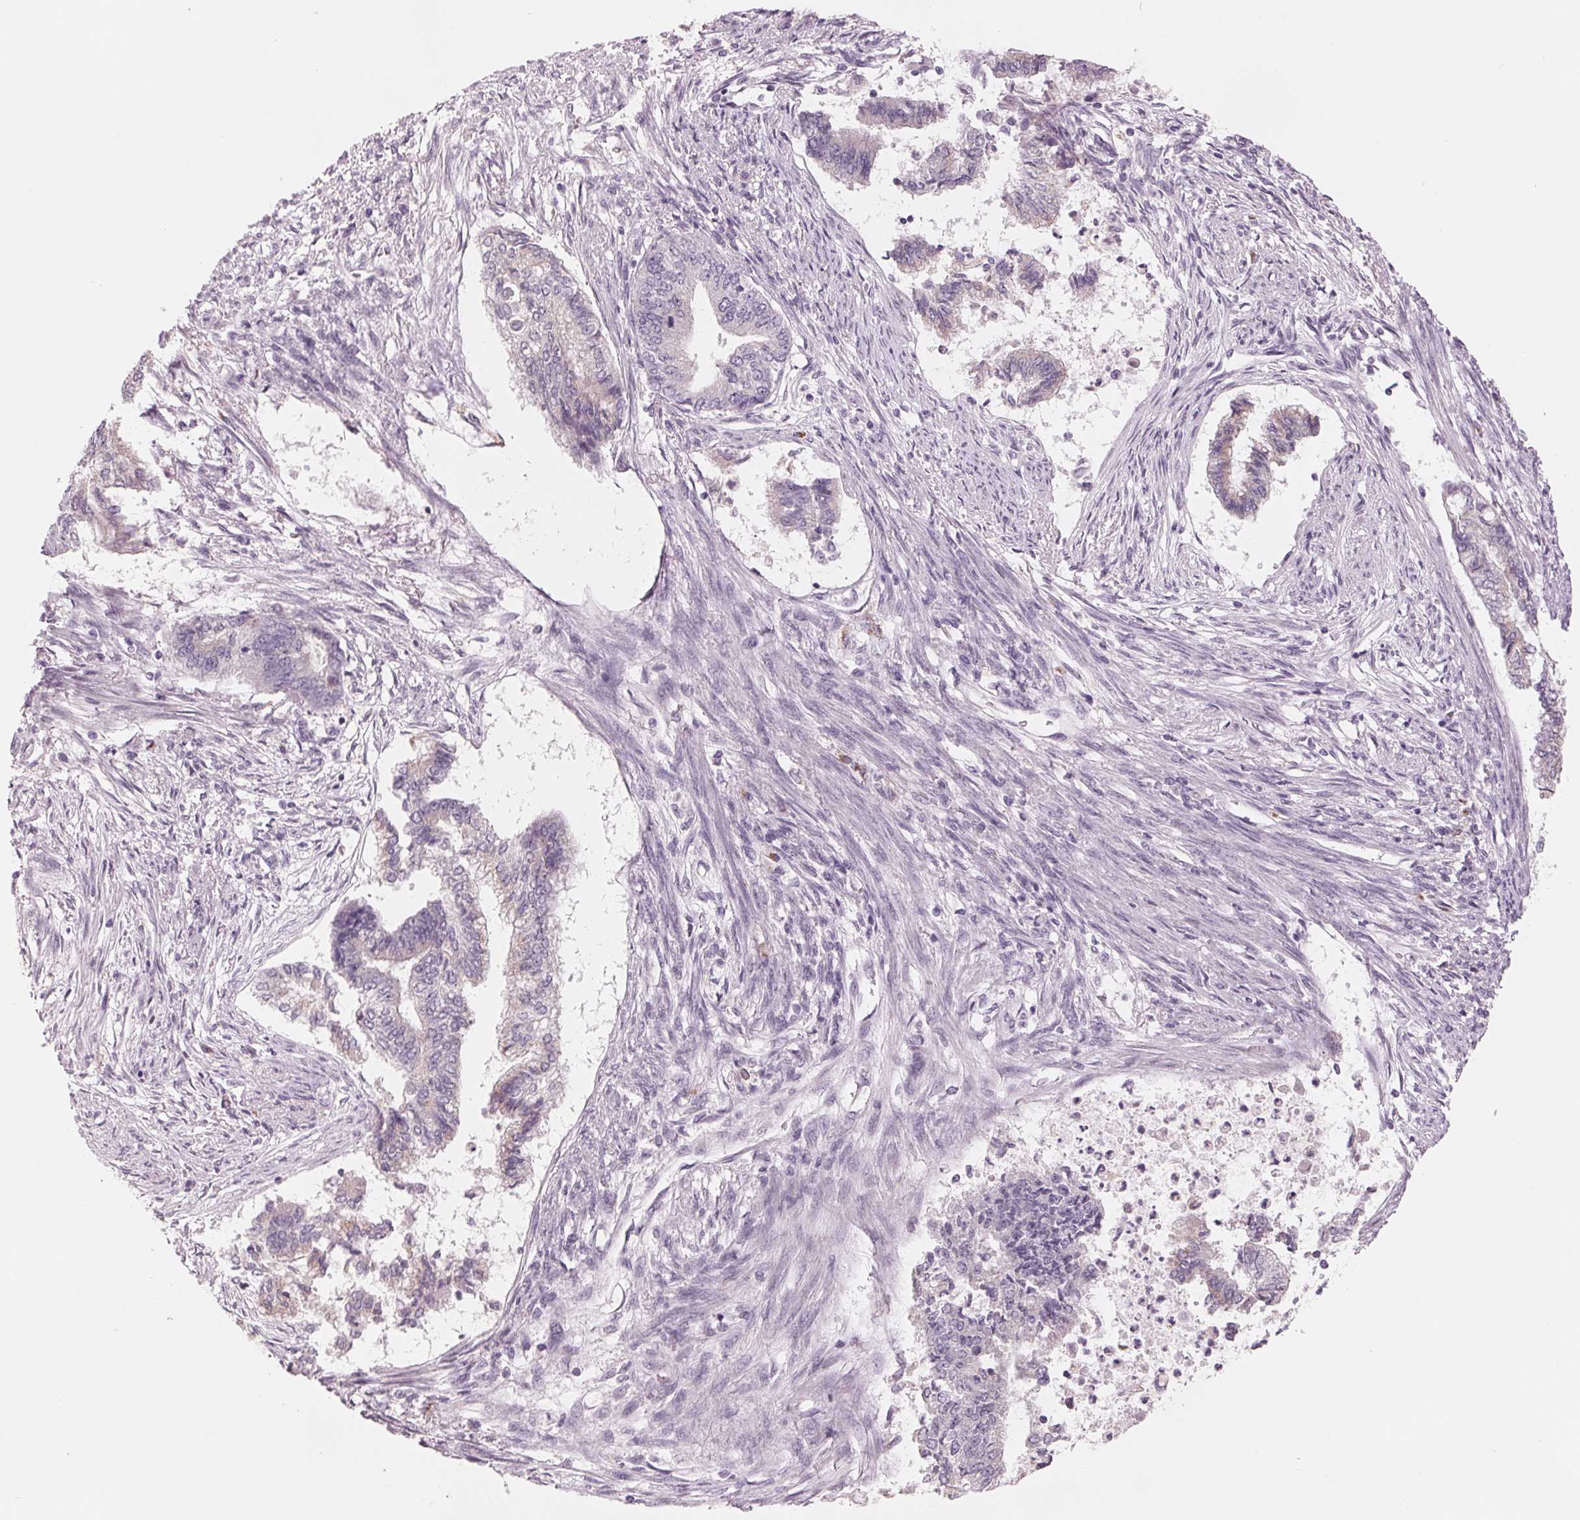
{"staining": {"intensity": "negative", "quantity": "none", "location": "none"}, "tissue": "endometrial cancer", "cell_type": "Tumor cells", "image_type": "cancer", "snomed": [{"axis": "morphology", "description": "Adenocarcinoma, NOS"}, {"axis": "topography", "description": "Endometrium"}], "caption": "Protein analysis of endometrial adenocarcinoma exhibits no significant positivity in tumor cells.", "gene": "IL9R", "patient": {"sex": "female", "age": 65}}